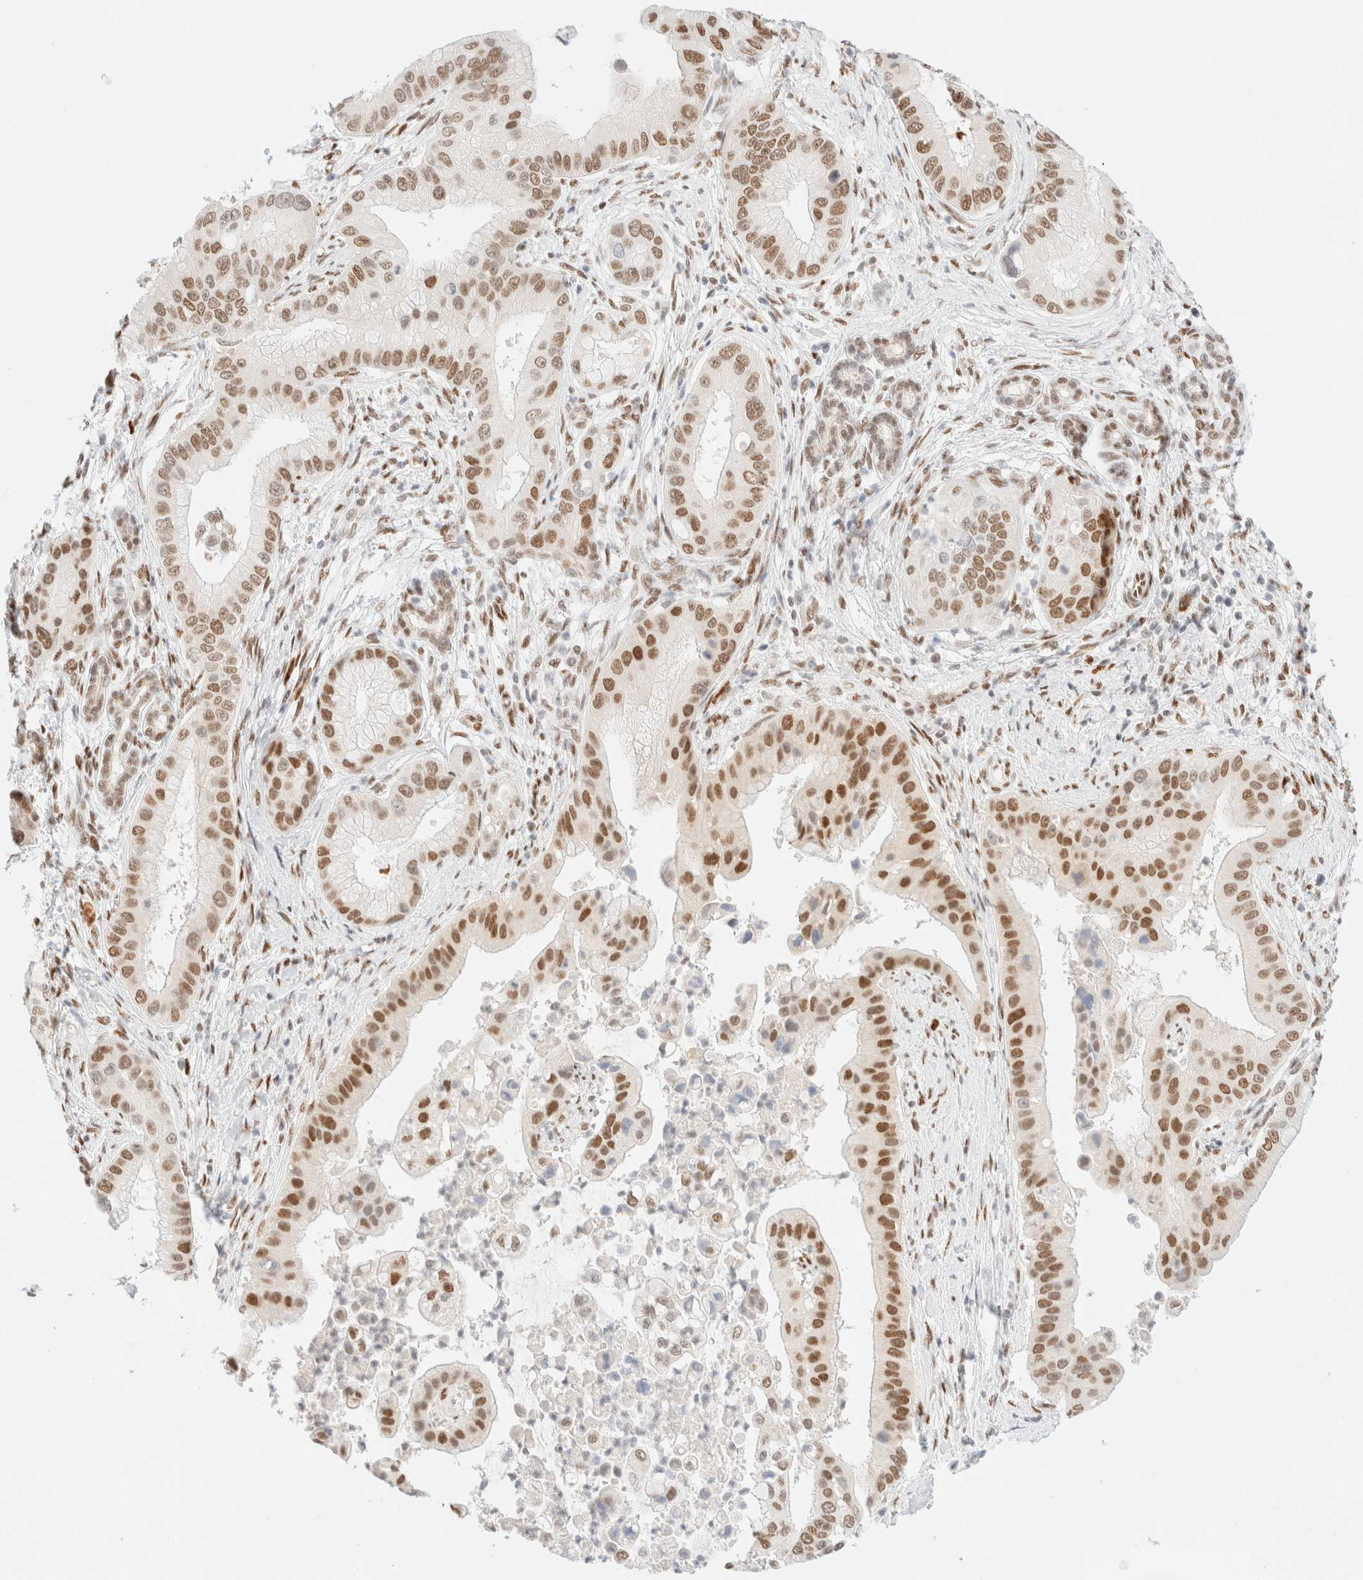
{"staining": {"intensity": "moderate", "quantity": ">75%", "location": "nuclear"}, "tissue": "liver cancer", "cell_type": "Tumor cells", "image_type": "cancer", "snomed": [{"axis": "morphology", "description": "Cholangiocarcinoma"}, {"axis": "topography", "description": "Liver"}], "caption": "IHC (DAB) staining of human liver cancer (cholangiocarcinoma) reveals moderate nuclear protein staining in about >75% of tumor cells.", "gene": "CIC", "patient": {"sex": "female", "age": 54}}